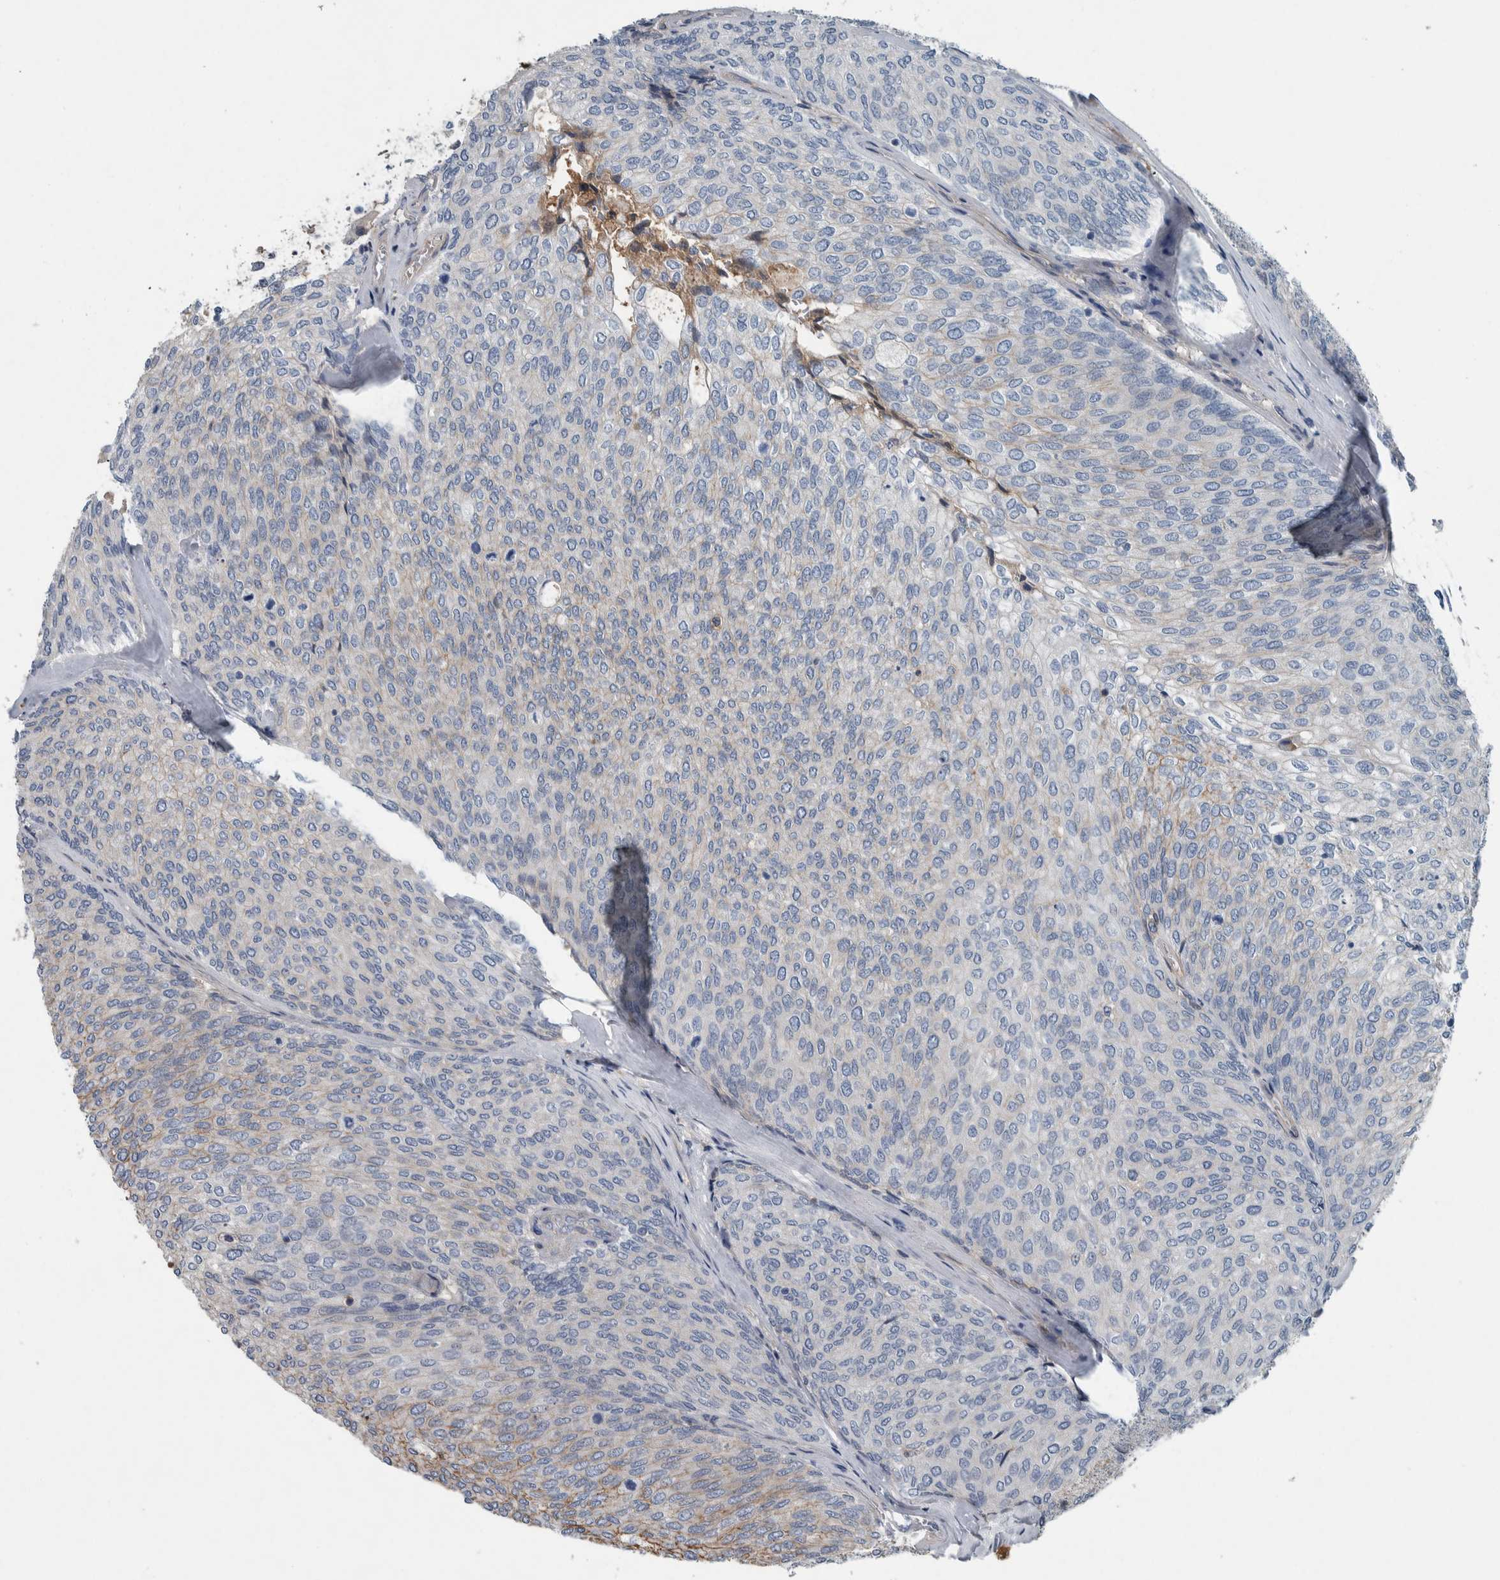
{"staining": {"intensity": "negative", "quantity": "none", "location": "none"}, "tissue": "urothelial cancer", "cell_type": "Tumor cells", "image_type": "cancer", "snomed": [{"axis": "morphology", "description": "Urothelial carcinoma, Low grade"}, {"axis": "topography", "description": "Urinary bladder"}], "caption": "Tumor cells are negative for protein expression in human urothelial cancer.", "gene": "SERPINC1", "patient": {"sex": "female", "age": 79}}